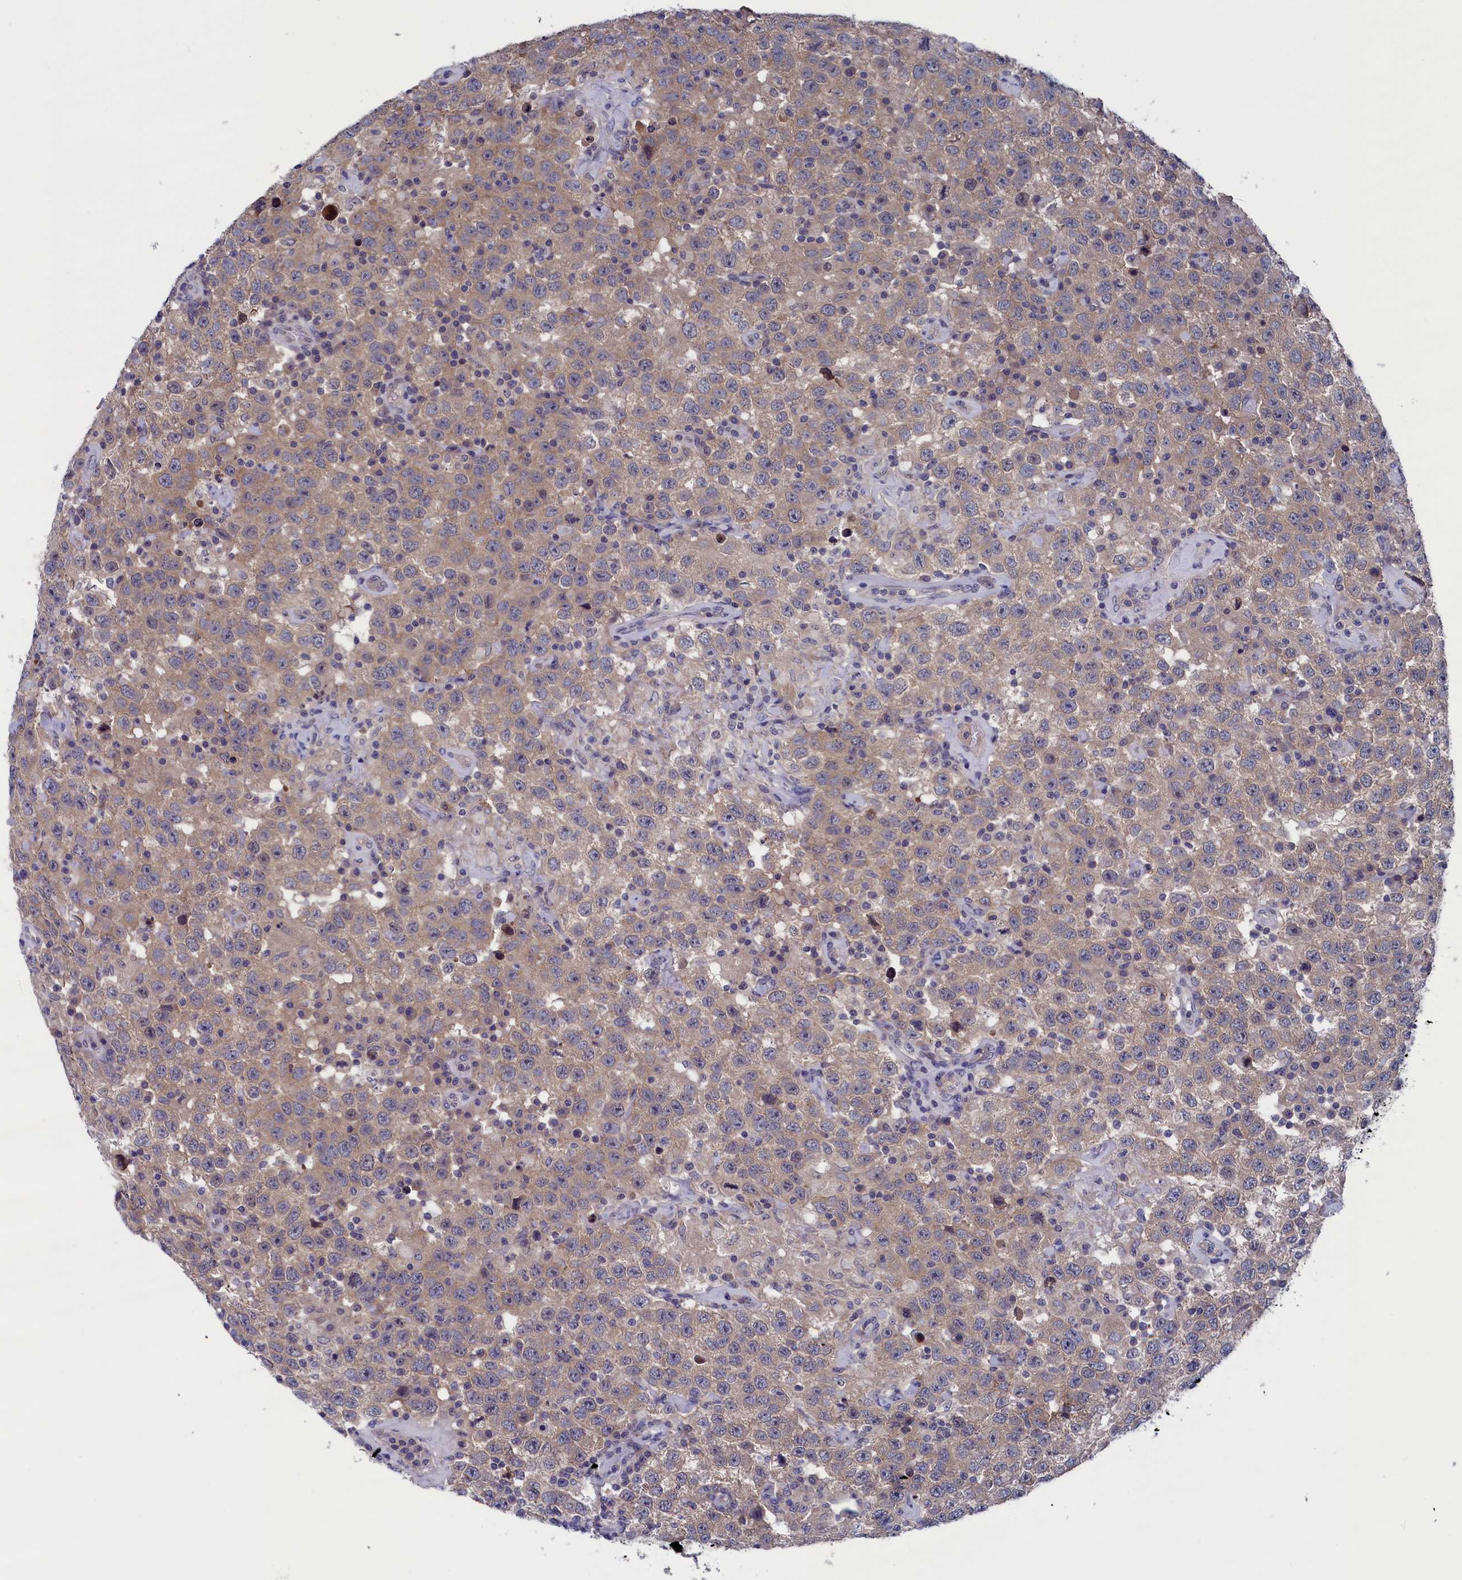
{"staining": {"intensity": "moderate", "quantity": ">75%", "location": "cytoplasmic/membranous"}, "tissue": "testis cancer", "cell_type": "Tumor cells", "image_type": "cancer", "snomed": [{"axis": "morphology", "description": "Seminoma, NOS"}, {"axis": "topography", "description": "Testis"}], "caption": "Moderate cytoplasmic/membranous protein staining is identified in about >75% of tumor cells in testis seminoma.", "gene": "SPATA13", "patient": {"sex": "male", "age": 41}}